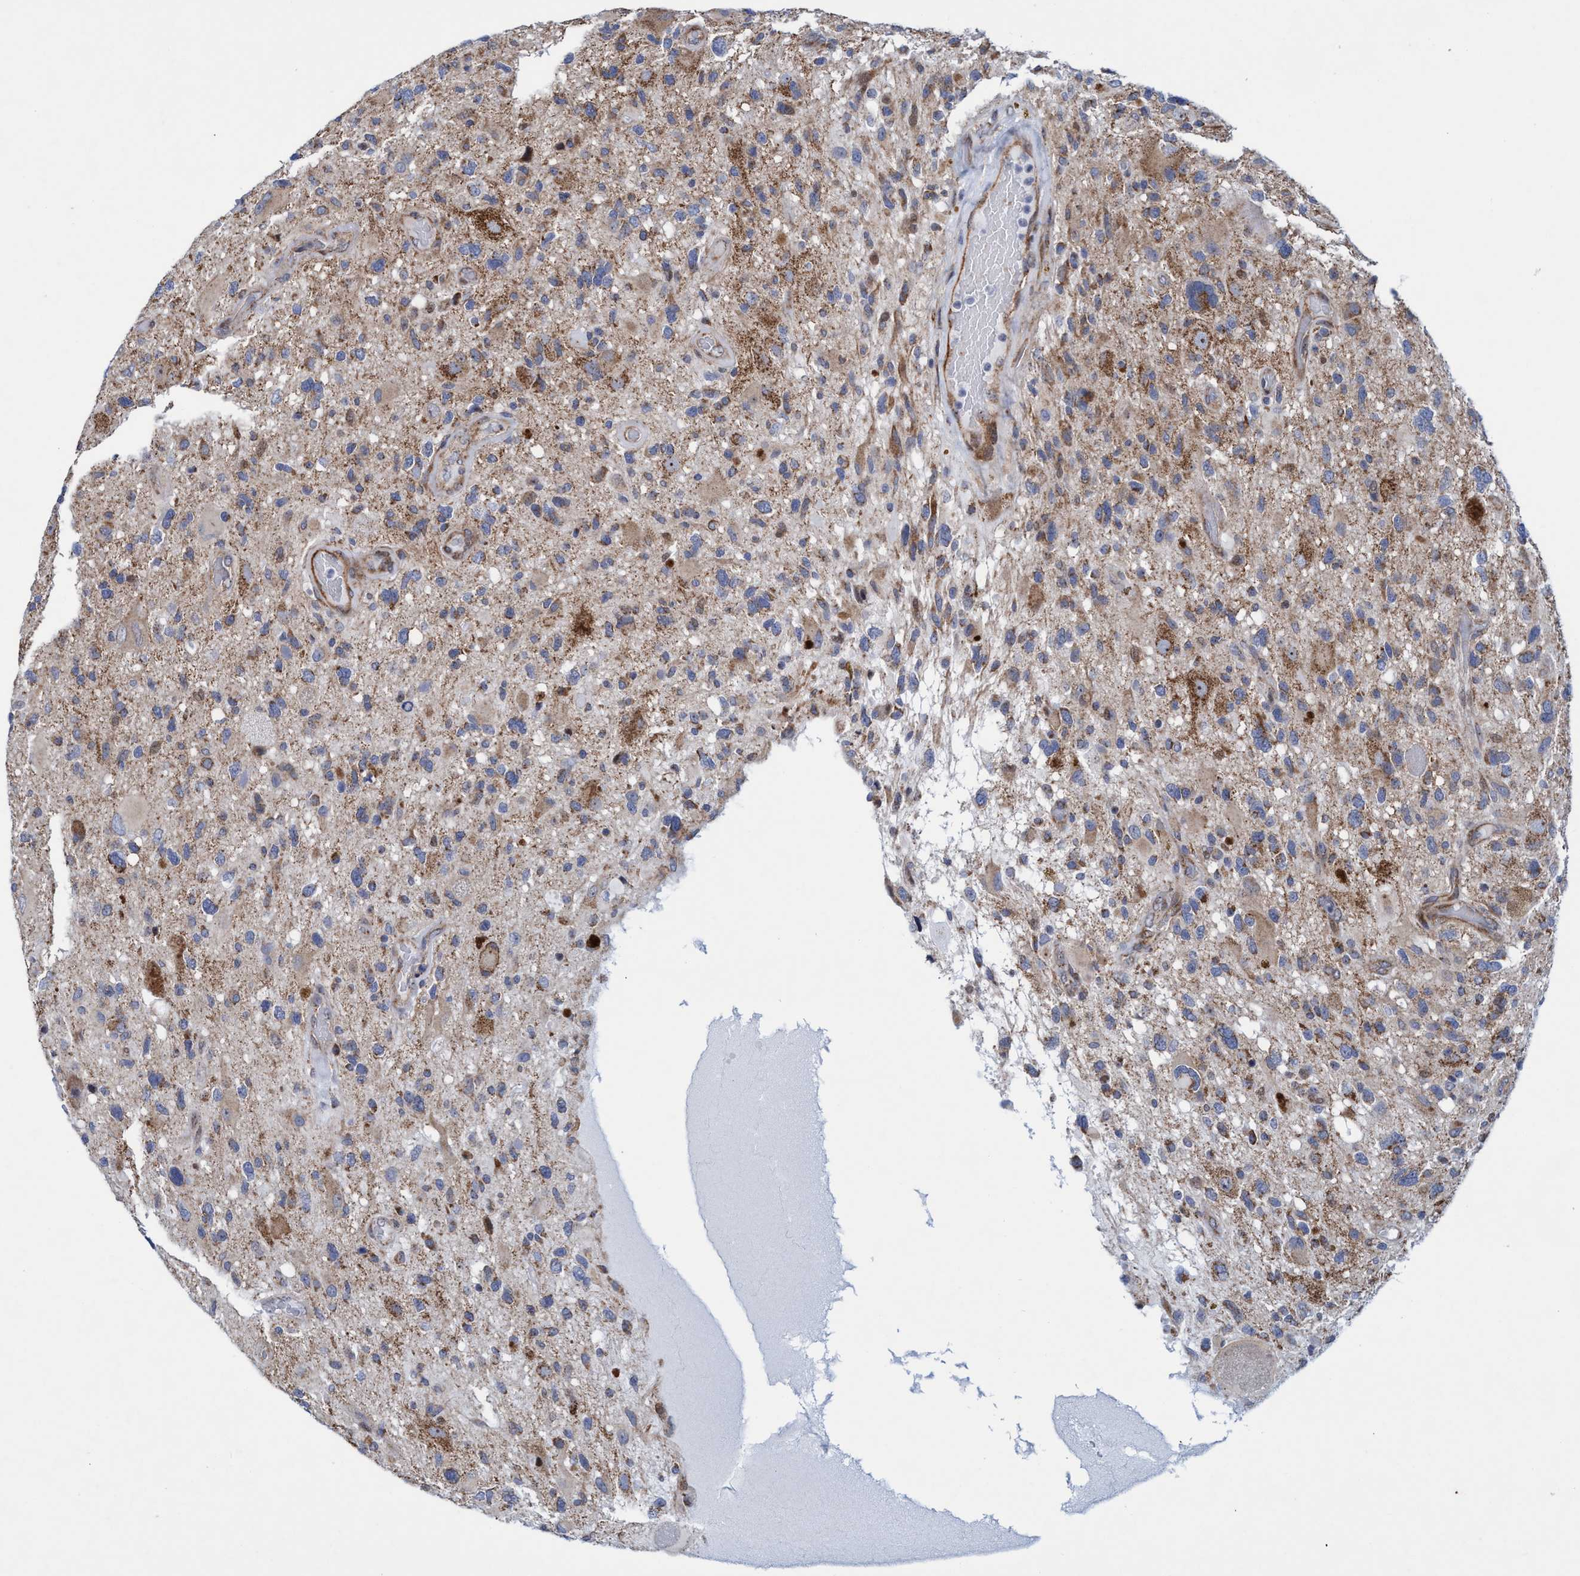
{"staining": {"intensity": "weak", "quantity": ">75%", "location": "cytoplasmic/membranous"}, "tissue": "glioma", "cell_type": "Tumor cells", "image_type": "cancer", "snomed": [{"axis": "morphology", "description": "Glioma, malignant, High grade"}, {"axis": "topography", "description": "Brain"}], "caption": "Protein expression by immunohistochemistry displays weak cytoplasmic/membranous positivity in about >75% of tumor cells in glioma. Nuclei are stained in blue.", "gene": "POLR1F", "patient": {"sex": "male", "age": 33}}